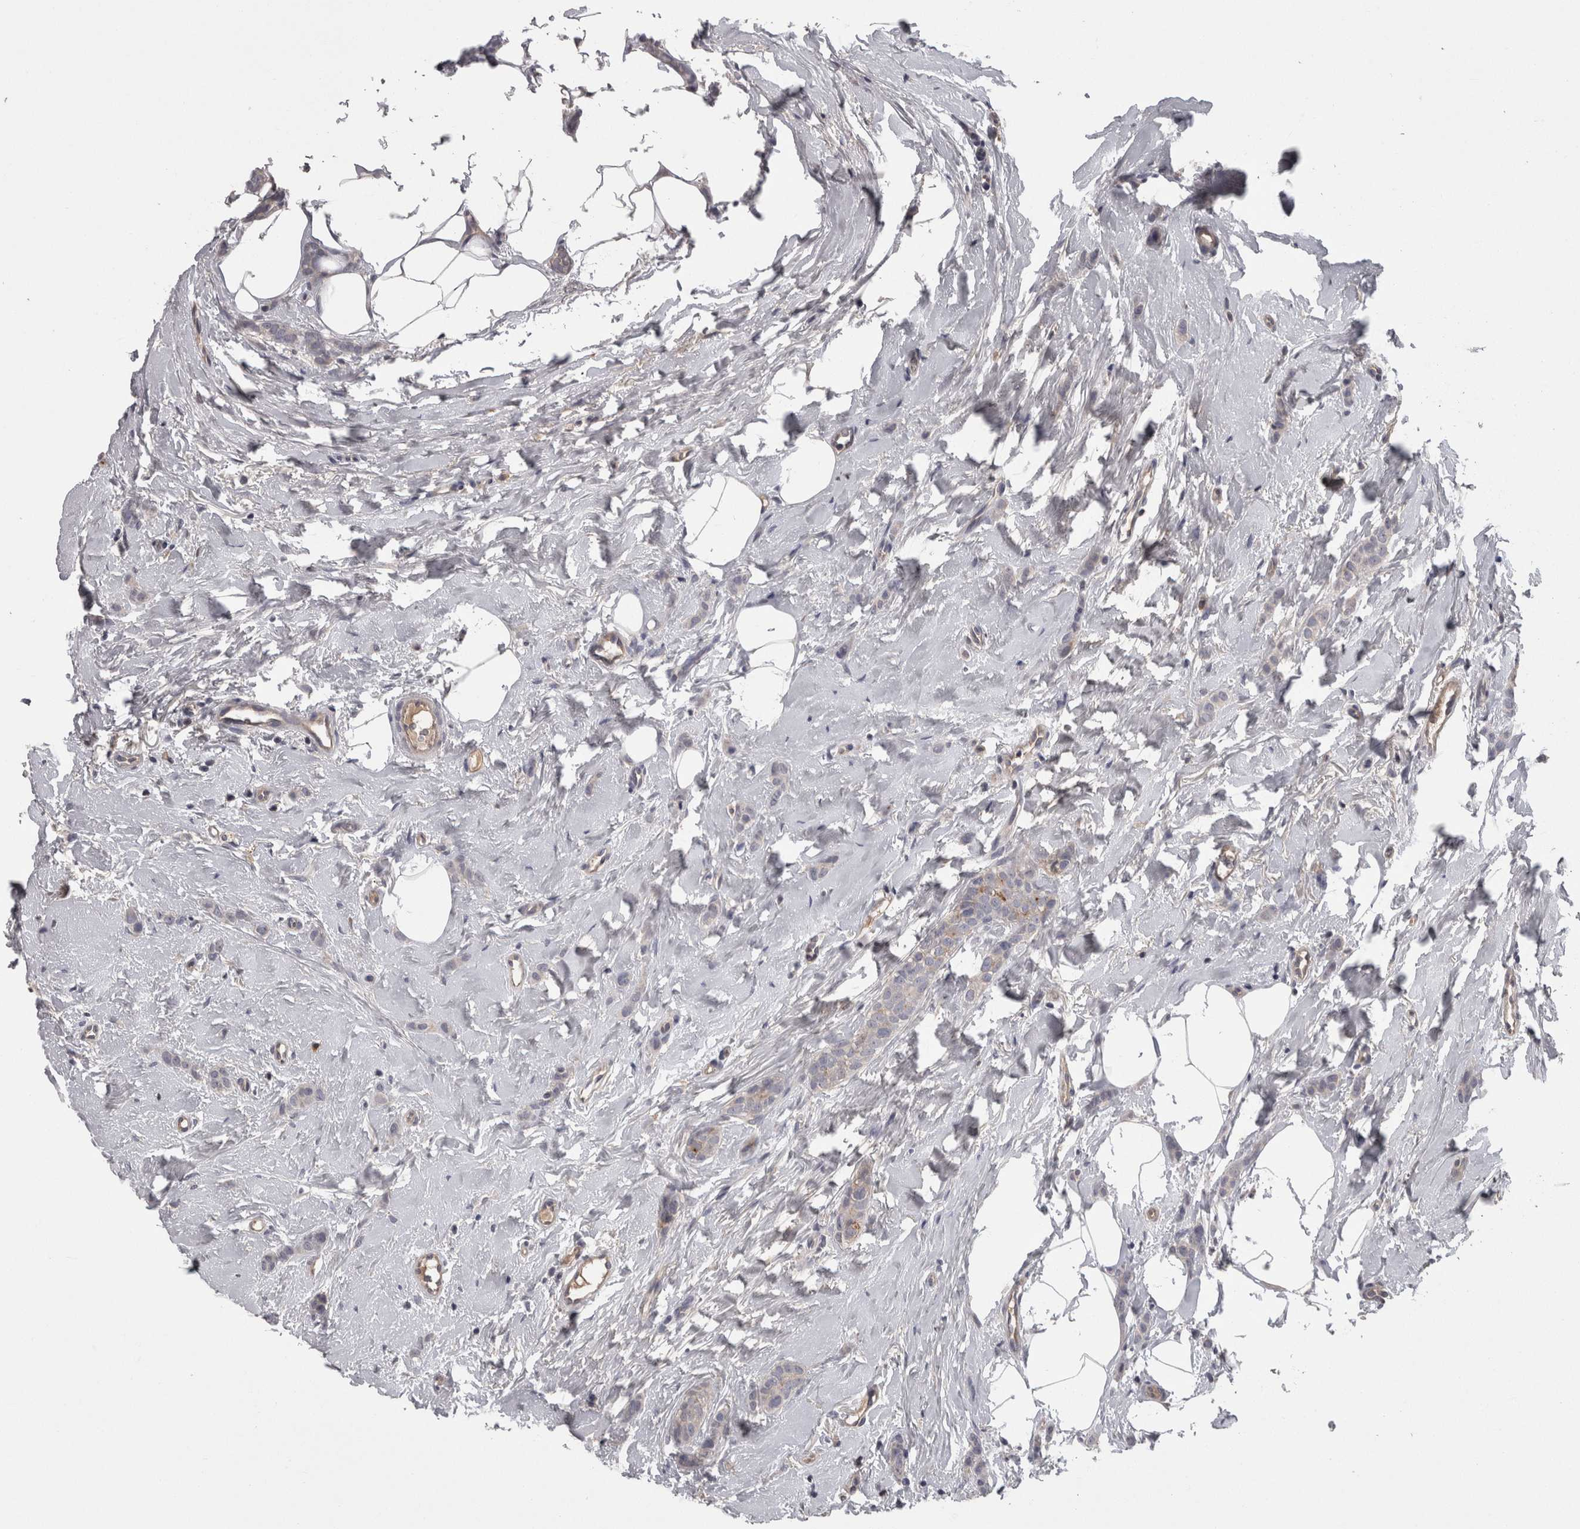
{"staining": {"intensity": "negative", "quantity": "none", "location": "none"}, "tissue": "breast cancer", "cell_type": "Tumor cells", "image_type": "cancer", "snomed": [{"axis": "morphology", "description": "Lobular carcinoma"}, {"axis": "topography", "description": "Skin"}, {"axis": "topography", "description": "Breast"}], "caption": "Breast cancer was stained to show a protein in brown. There is no significant expression in tumor cells.", "gene": "PON3", "patient": {"sex": "female", "age": 46}}